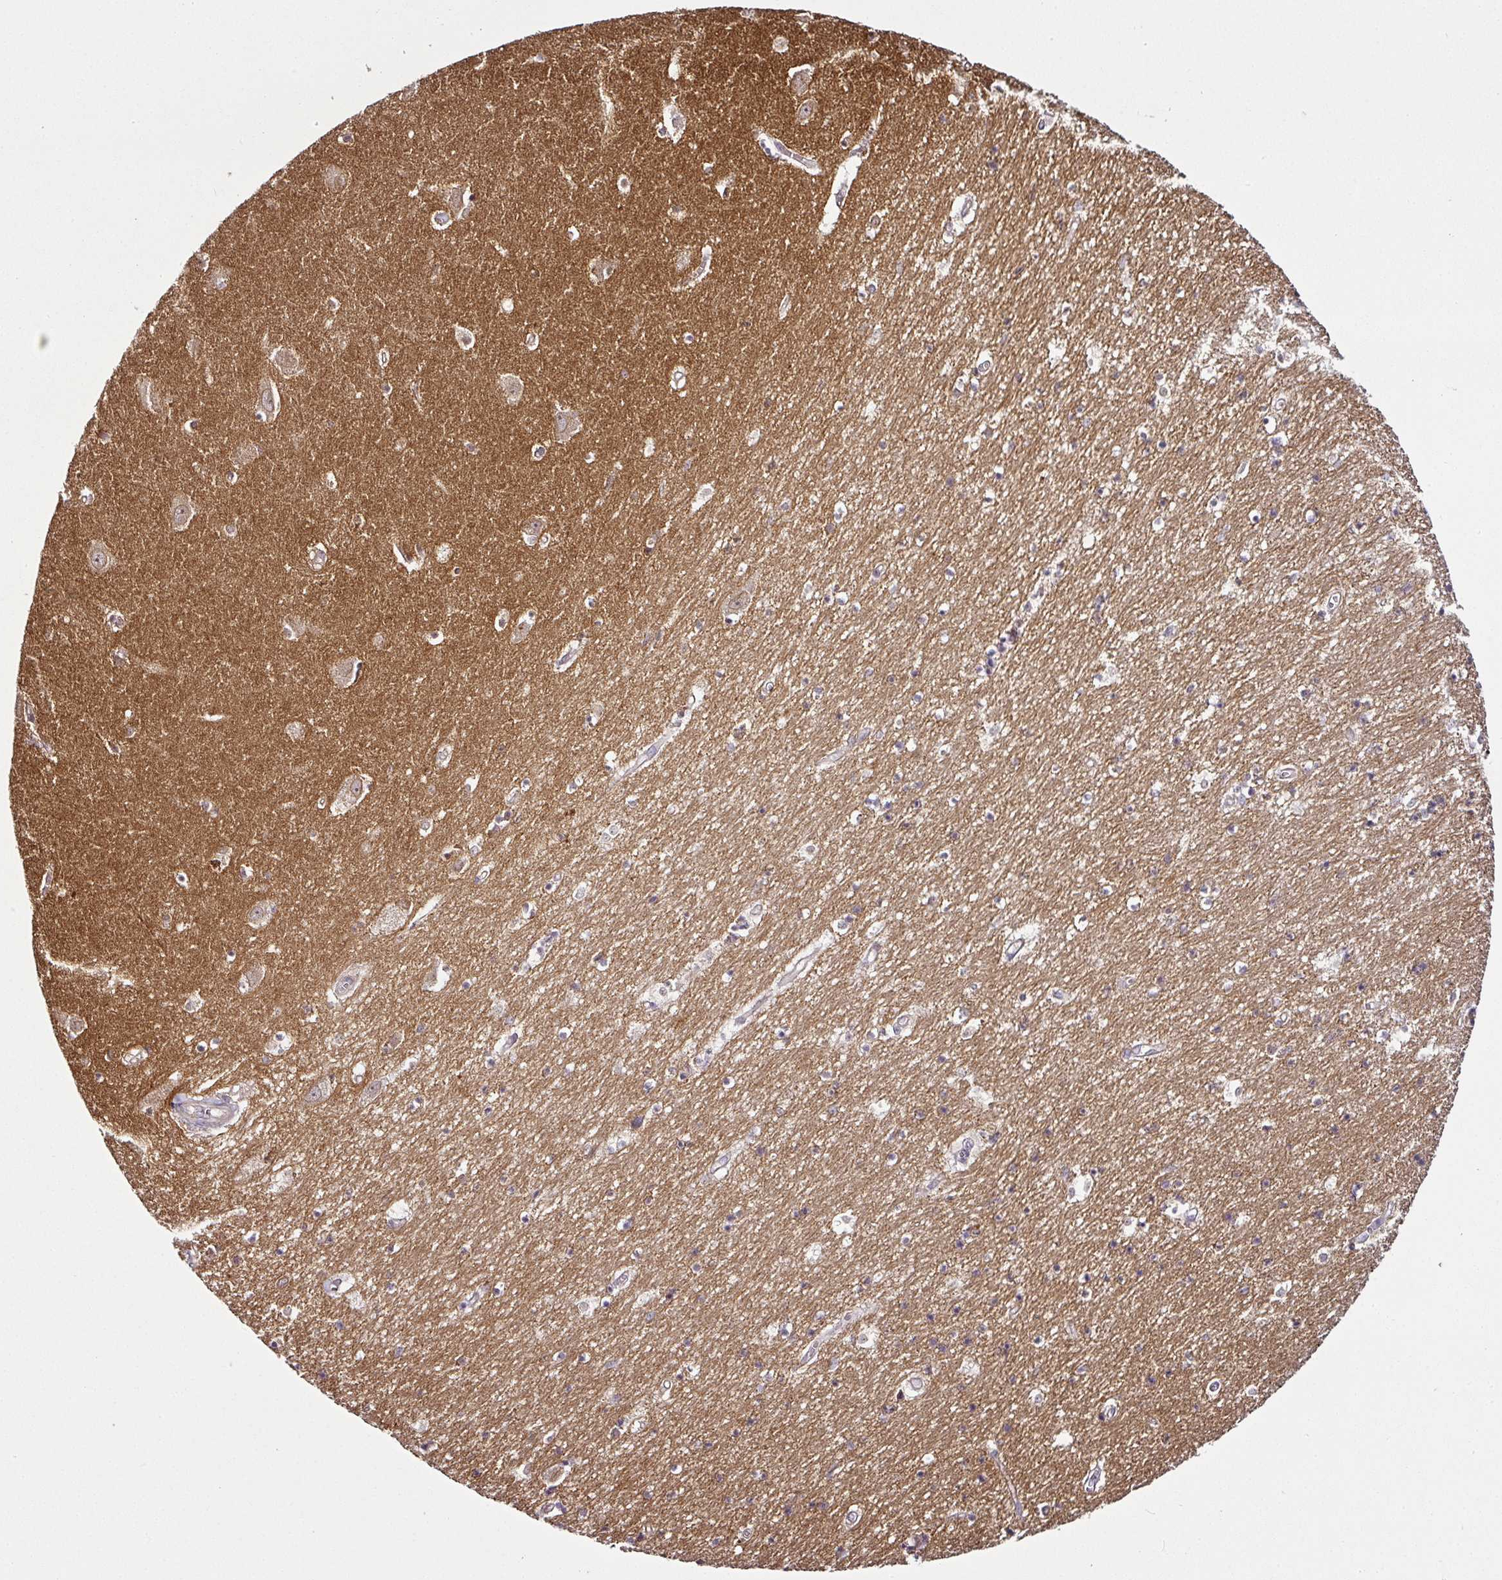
{"staining": {"intensity": "moderate", "quantity": "<25%", "location": "cytoplasmic/membranous"}, "tissue": "hippocampus", "cell_type": "Glial cells", "image_type": "normal", "snomed": [{"axis": "morphology", "description": "Normal tissue, NOS"}, {"axis": "topography", "description": "Hippocampus"}], "caption": "This histopathology image displays immunohistochemistry (IHC) staining of normal human hippocampus, with low moderate cytoplasmic/membranous staining in about <25% of glial cells.", "gene": "DCAF13", "patient": {"sex": "female", "age": 64}}